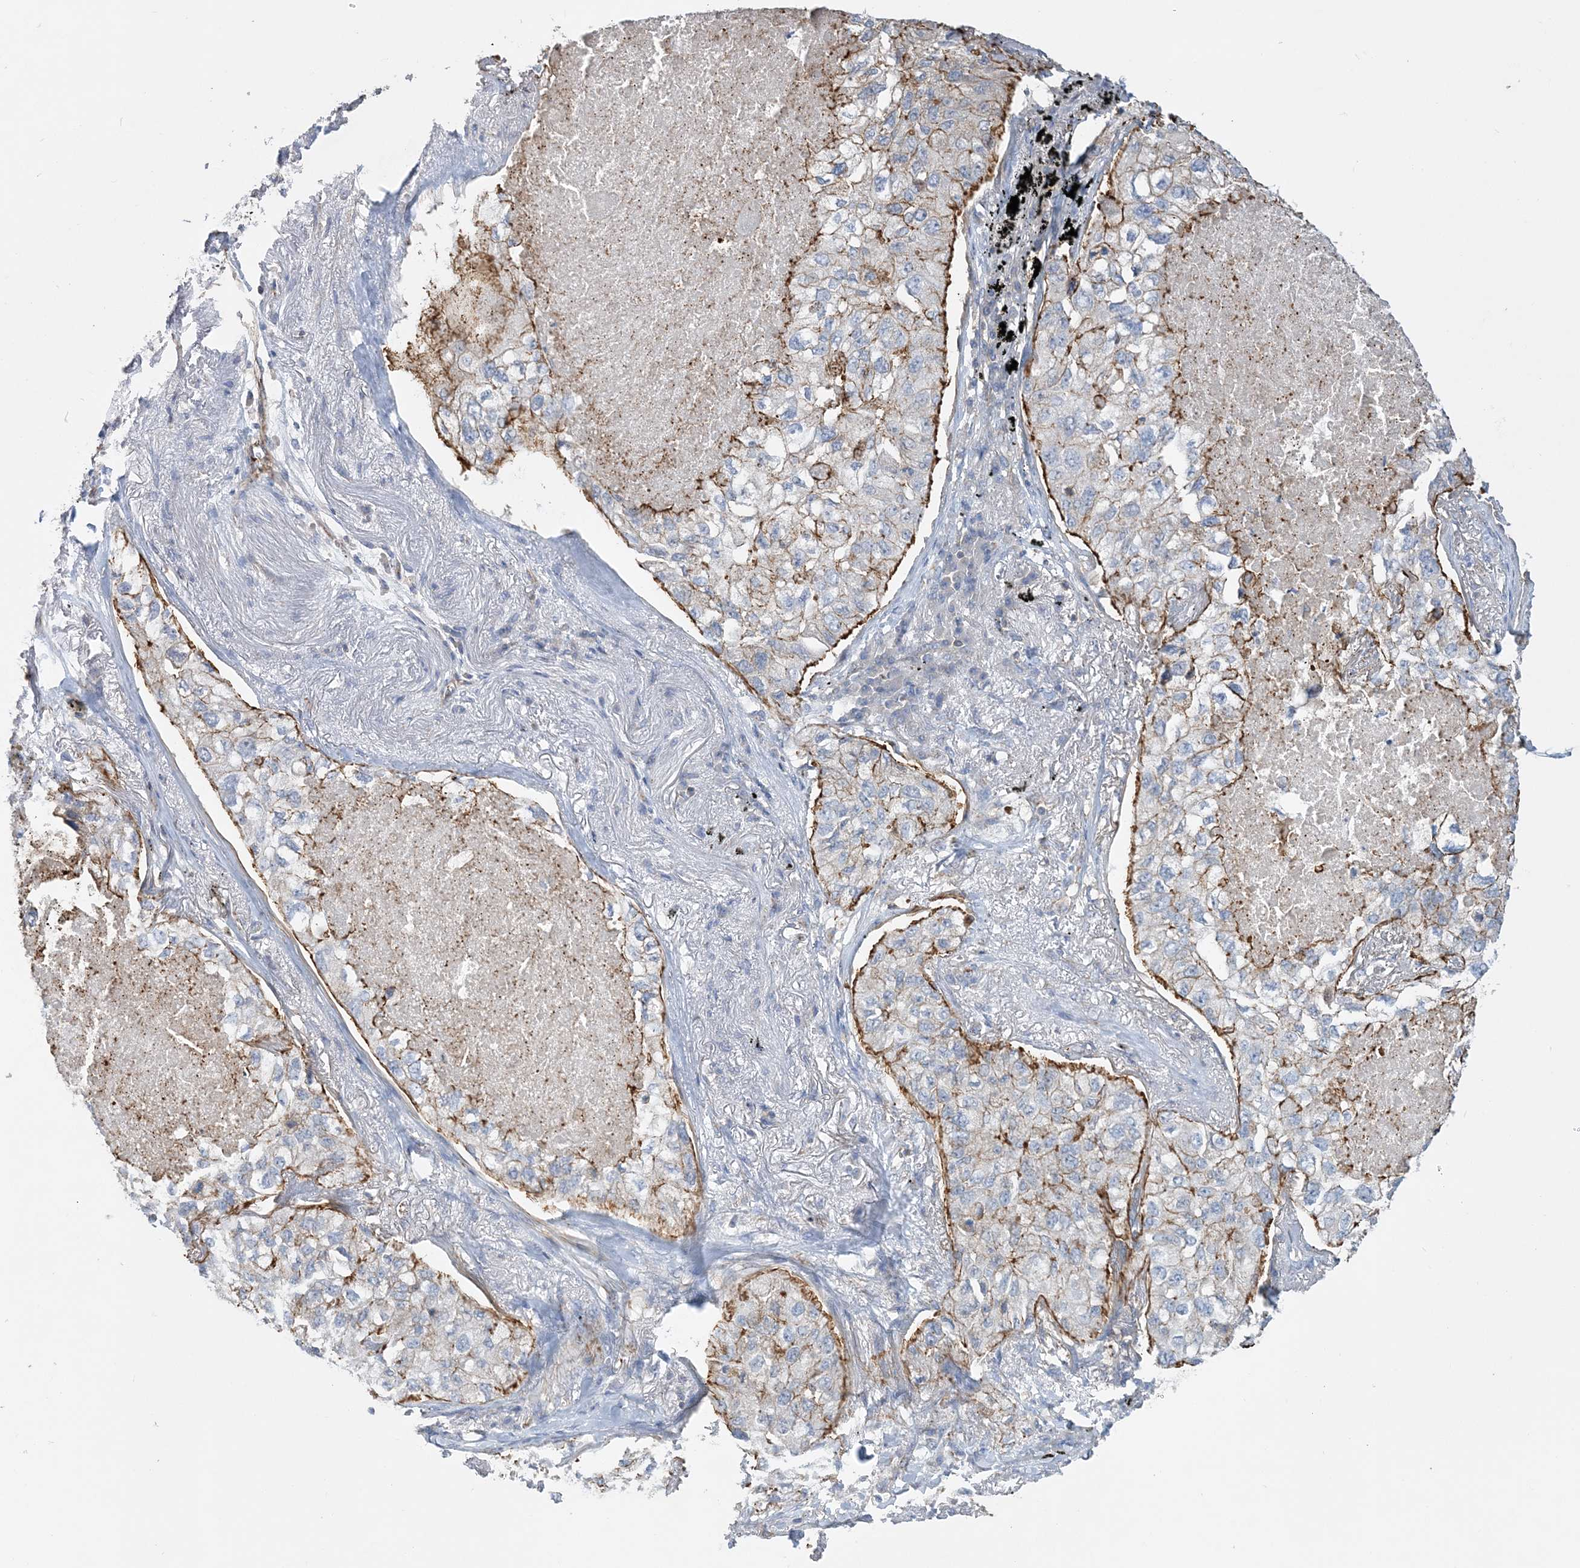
{"staining": {"intensity": "moderate", "quantity": "25%-75%", "location": "cytoplasmic/membranous"}, "tissue": "lung cancer", "cell_type": "Tumor cells", "image_type": "cancer", "snomed": [{"axis": "morphology", "description": "Adenocarcinoma, NOS"}, {"axis": "topography", "description": "Lung"}], "caption": "Immunohistochemical staining of human adenocarcinoma (lung) demonstrates moderate cytoplasmic/membranous protein staining in about 25%-75% of tumor cells. (Brightfield microscopy of DAB IHC at high magnification).", "gene": "PIGC", "patient": {"sex": "male", "age": 65}}